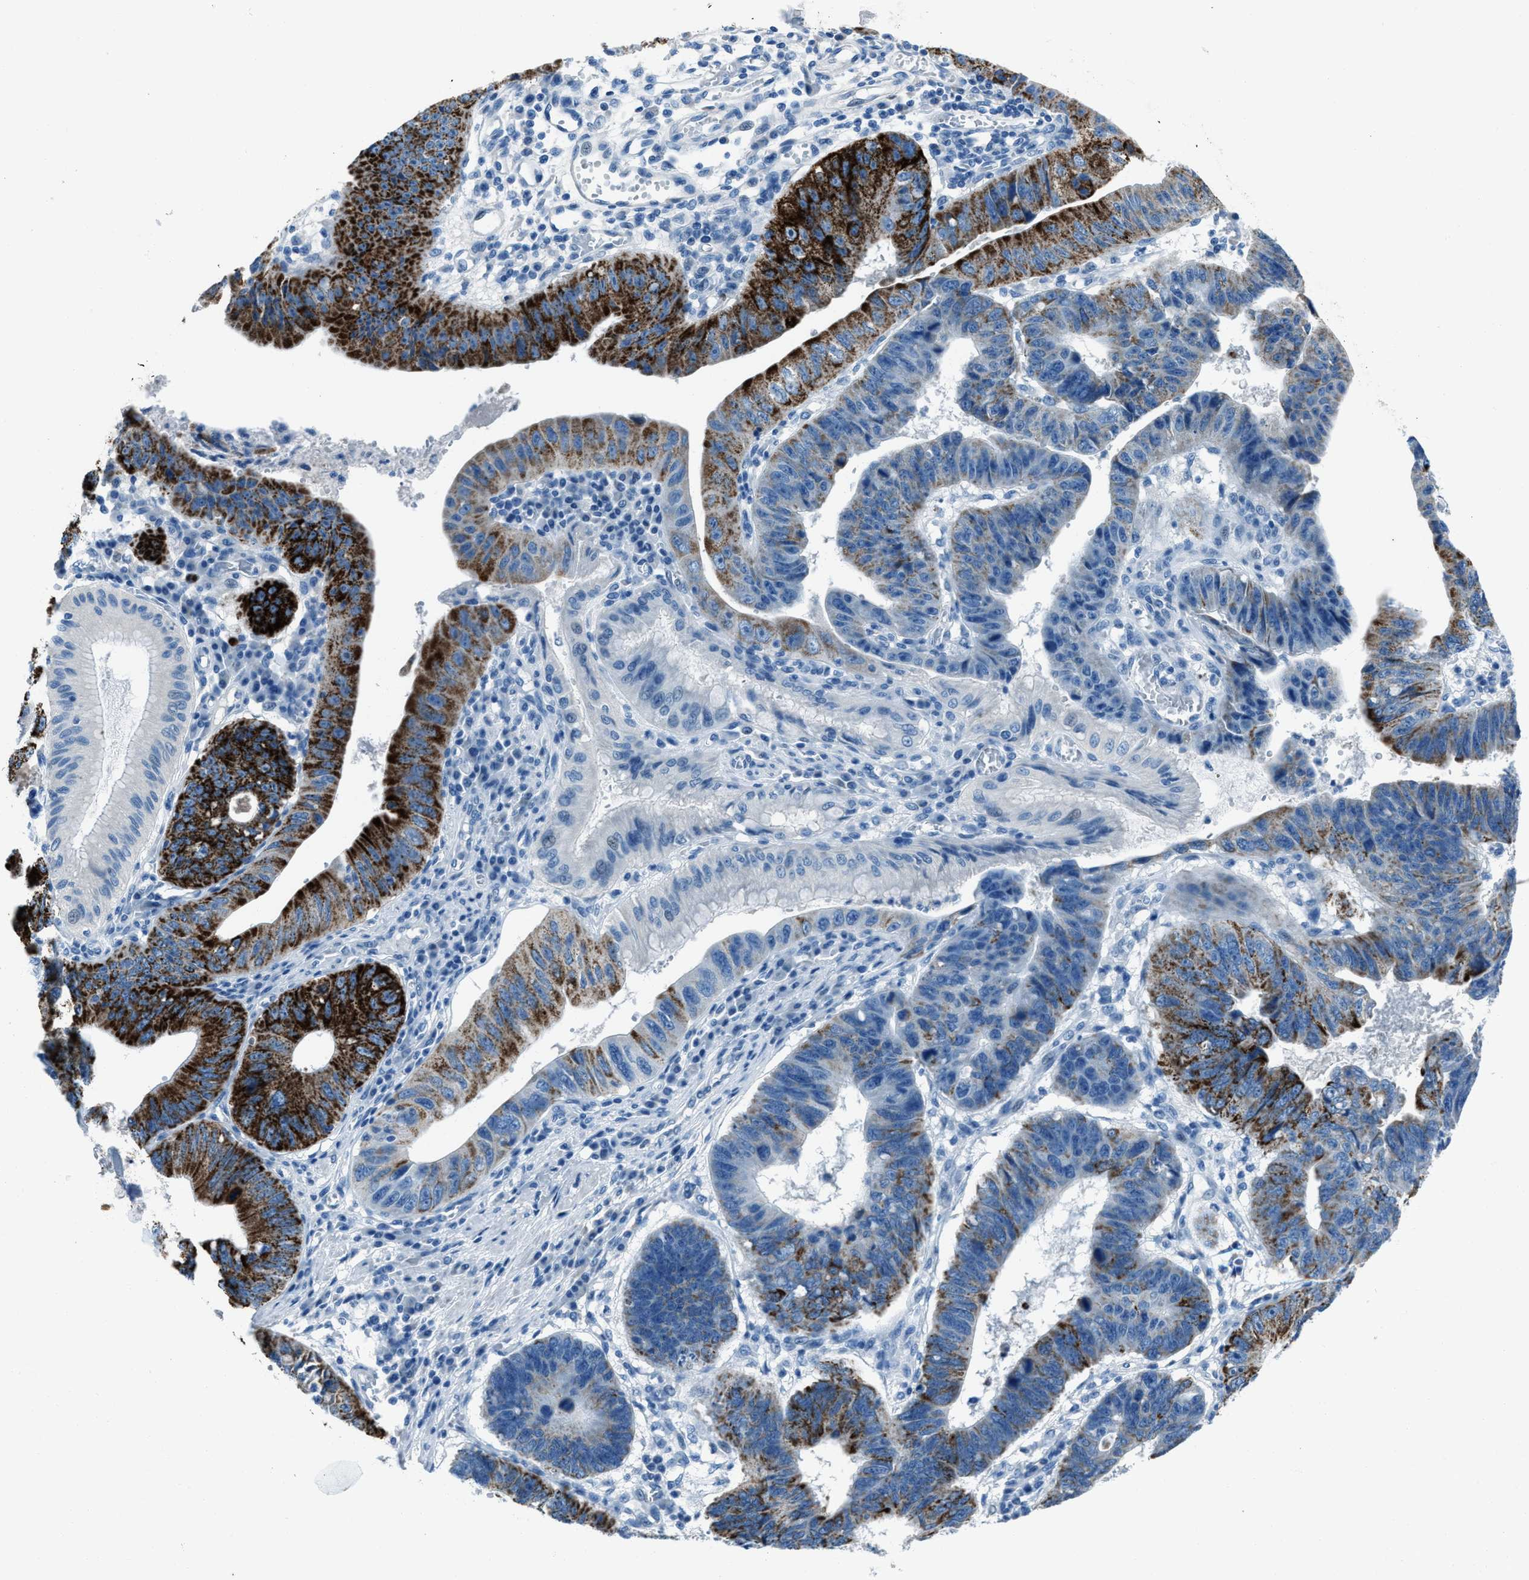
{"staining": {"intensity": "strong", "quantity": "25%-75%", "location": "cytoplasmic/membranous"}, "tissue": "stomach cancer", "cell_type": "Tumor cells", "image_type": "cancer", "snomed": [{"axis": "morphology", "description": "Adenocarcinoma, NOS"}, {"axis": "topography", "description": "Stomach"}], "caption": "Tumor cells exhibit high levels of strong cytoplasmic/membranous positivity in approximately 25%-75% of cells in human adenocarcinoma (stomach).", "gene": "AMACR", "patient": {"sex": "male", "age": 59}}